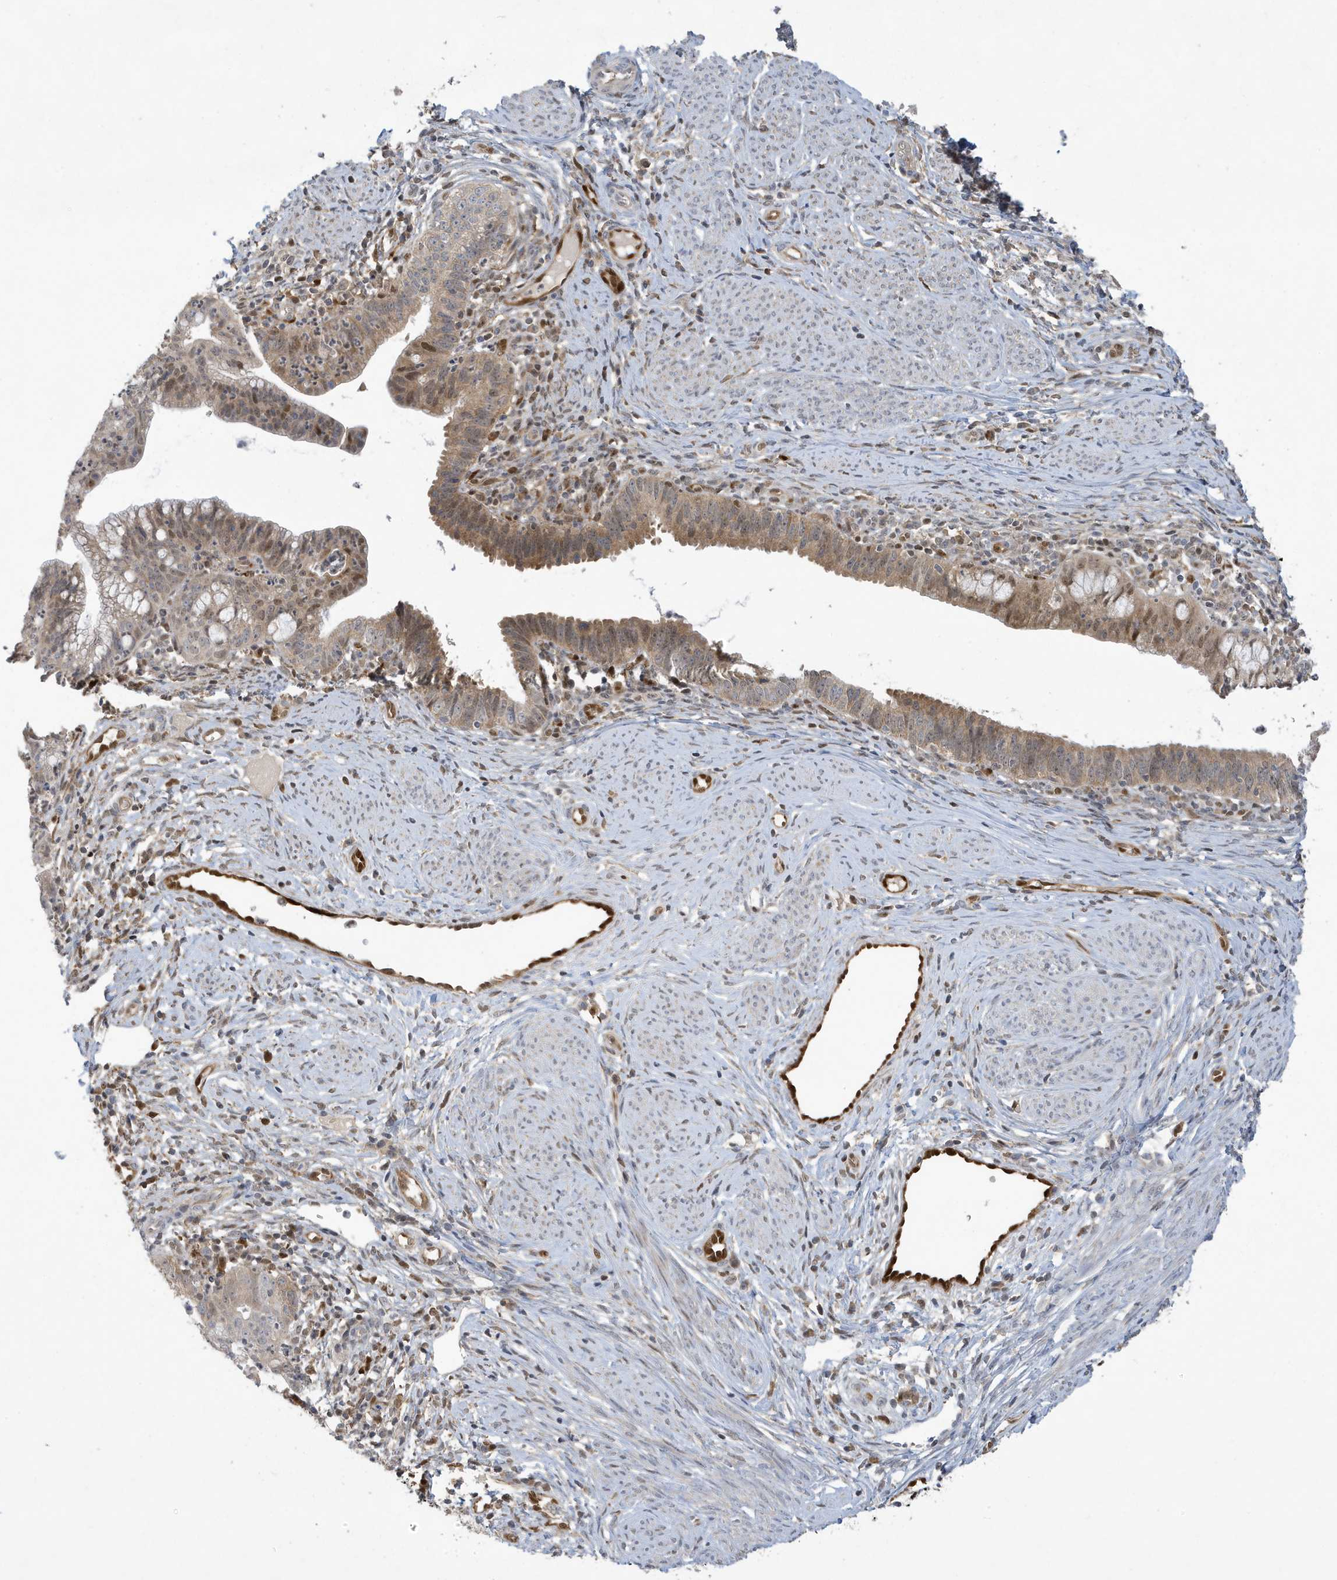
{"staining": {"intensity": "moderate", "quantity": "25%-75%", "location": "cytoplasmic/membranous,nuclear"}, "tissue": "cervical cancer", "cell_type": "Tumor cells", "image_type": "cancer", "snomed": [{"axis": "morphology", "description": "Adenocarcinoma, NOS"}, {"axis": "topography", "description": "Cervix"}], "caption": "An image of adenocarcinoma (cervical) stained for a protein exhibits moderate cytoplasmic/membranous and nuclear brown staining in tumor cells.", "gene": "NCOA7", "patient": {"sex": "female", "age": 36}}